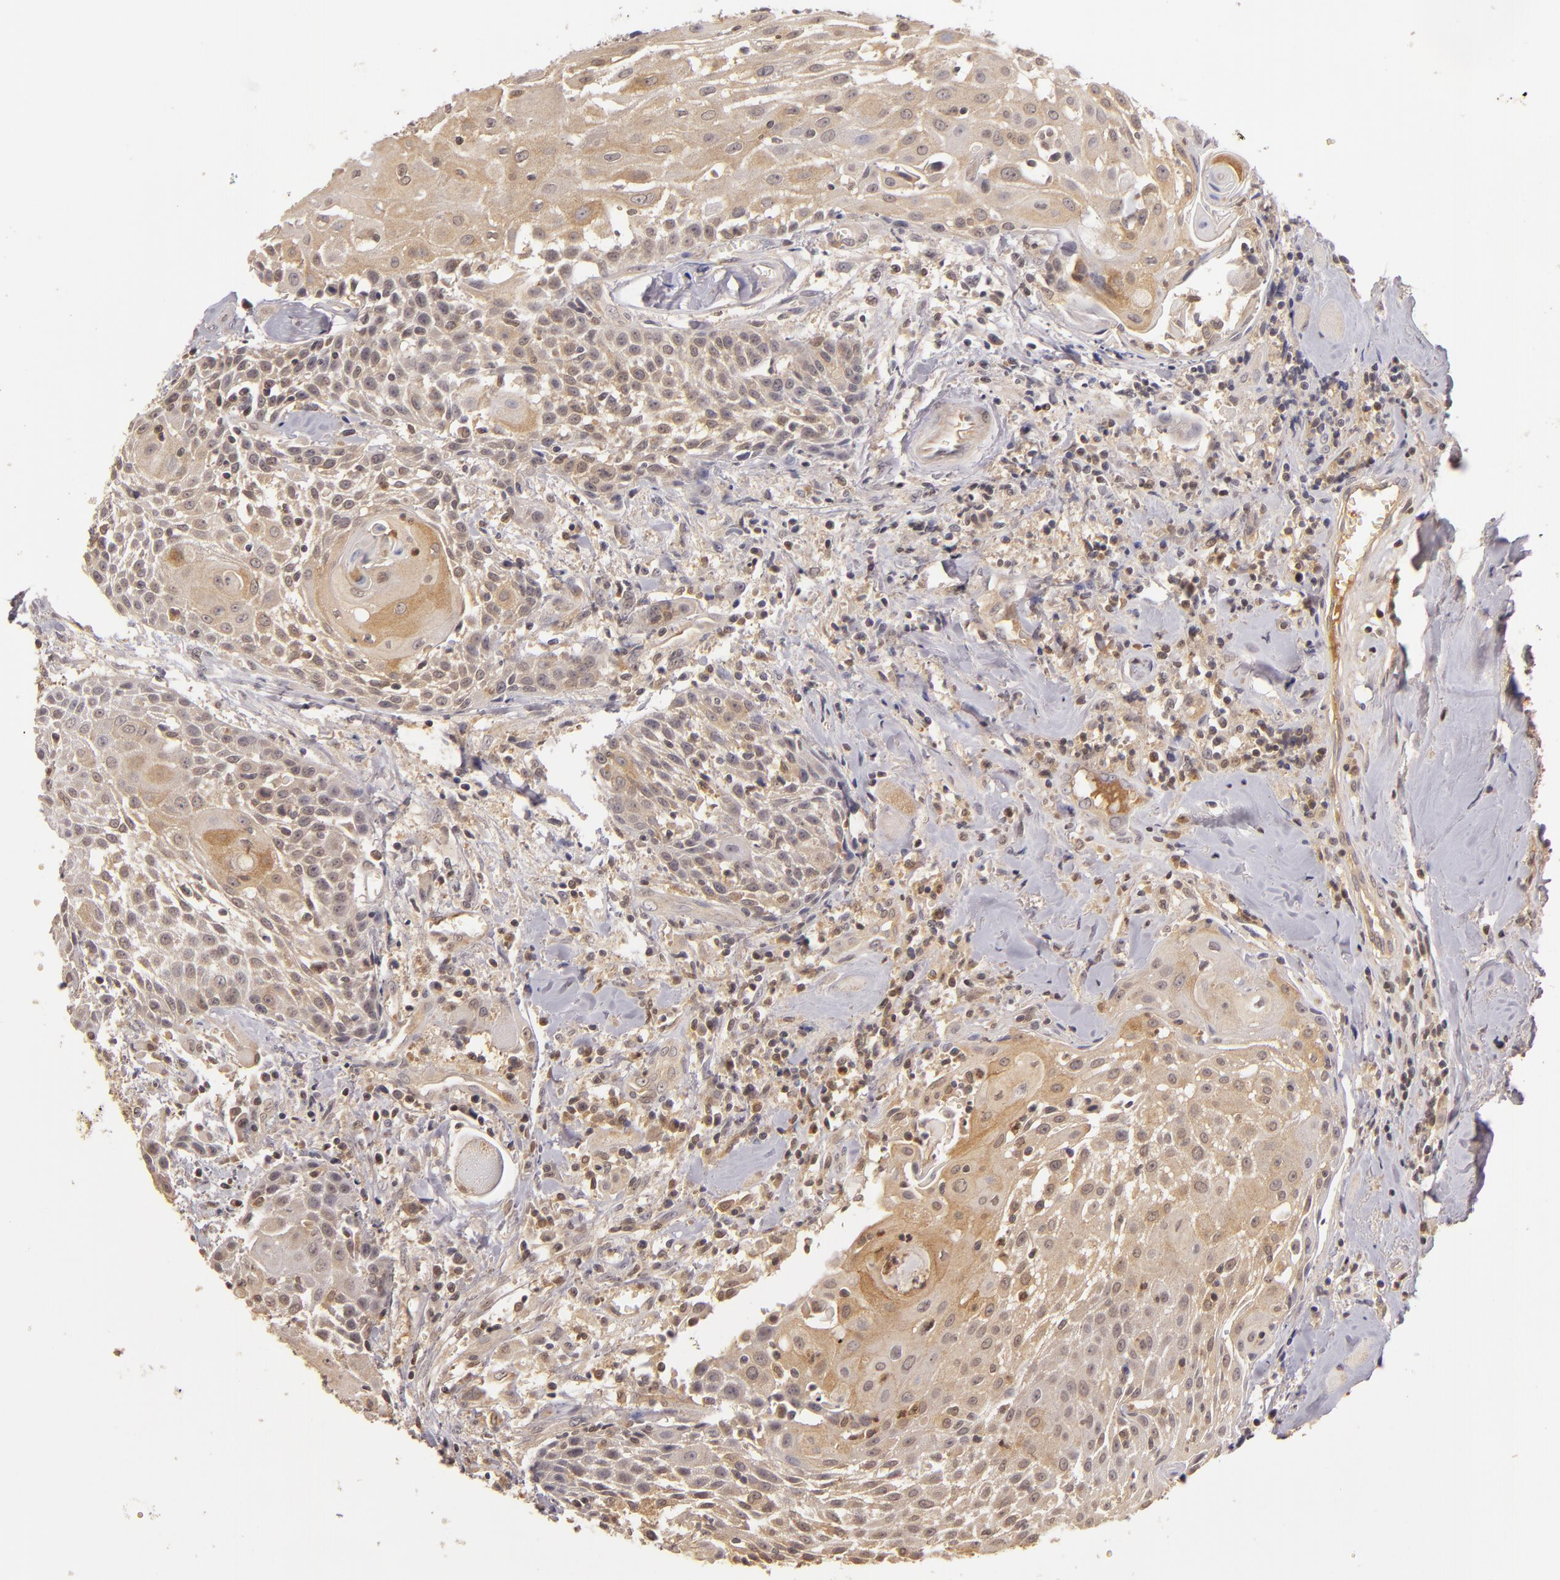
{"staining": {"intensity": "weak", "quantity": ">75%", "location": "cytoplasmic/membranous,nuclear"}, "tissue": "head and neck cancer", "cell_type": "Tumor cells", "image_type": "cancer", "snomed": [{"axis": "morphology", "description": "Squamous cell carcinoma, NOS"}, {"axis": "topography", "description": "Oral tissue"}, {"axis": "topography", "description": "Head-Neck"}], "caption": "Head and neck cancer (squamous cell carcinoma) tissue displays weak cytoplasmic/membranous and nuclear positivity in about >75% of tumor cells, visualized by immunohistochemistry.", "gene": "LRG1", "patient": {"sex": "female", "age": 82}}